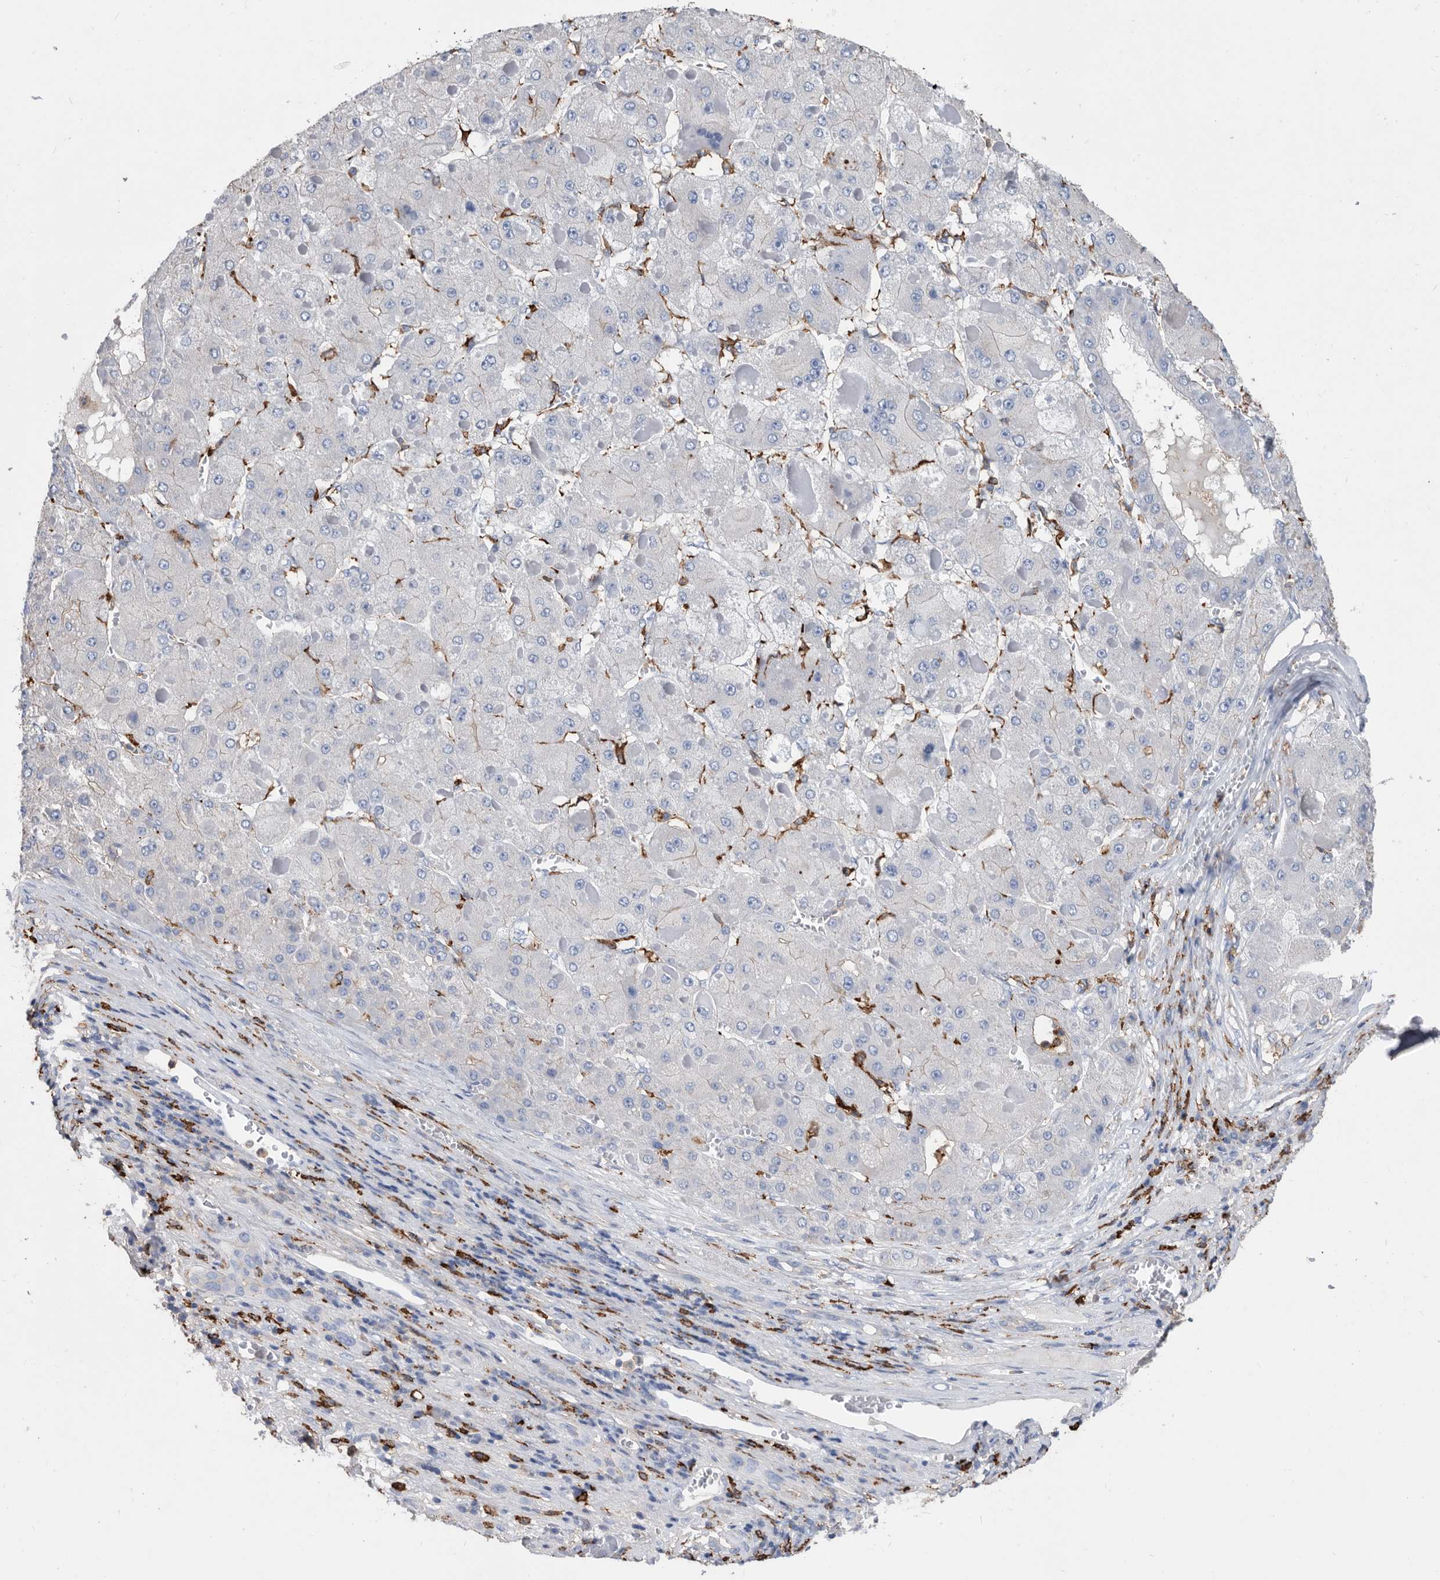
{"staining": {"intensity": "negative", "quantity": "none", "location": "none"}, "tissue": "liver cancer", "cell_type": "Tumor cells", "image_type": "cancer", "snomed": [{"axis": "morphology", "description": "Carcinoma, Hepatocellular, NOS"}, {"axis": "topography", "description": "Liver"}], "caption": "Hepatocellular carcinoma (liver) stained for a protein using immunohistochemistry (IHC) shows no positivity tumor cells.", "gene": "MS4A4A", "patient": {"sex": "female", "age": 73}}